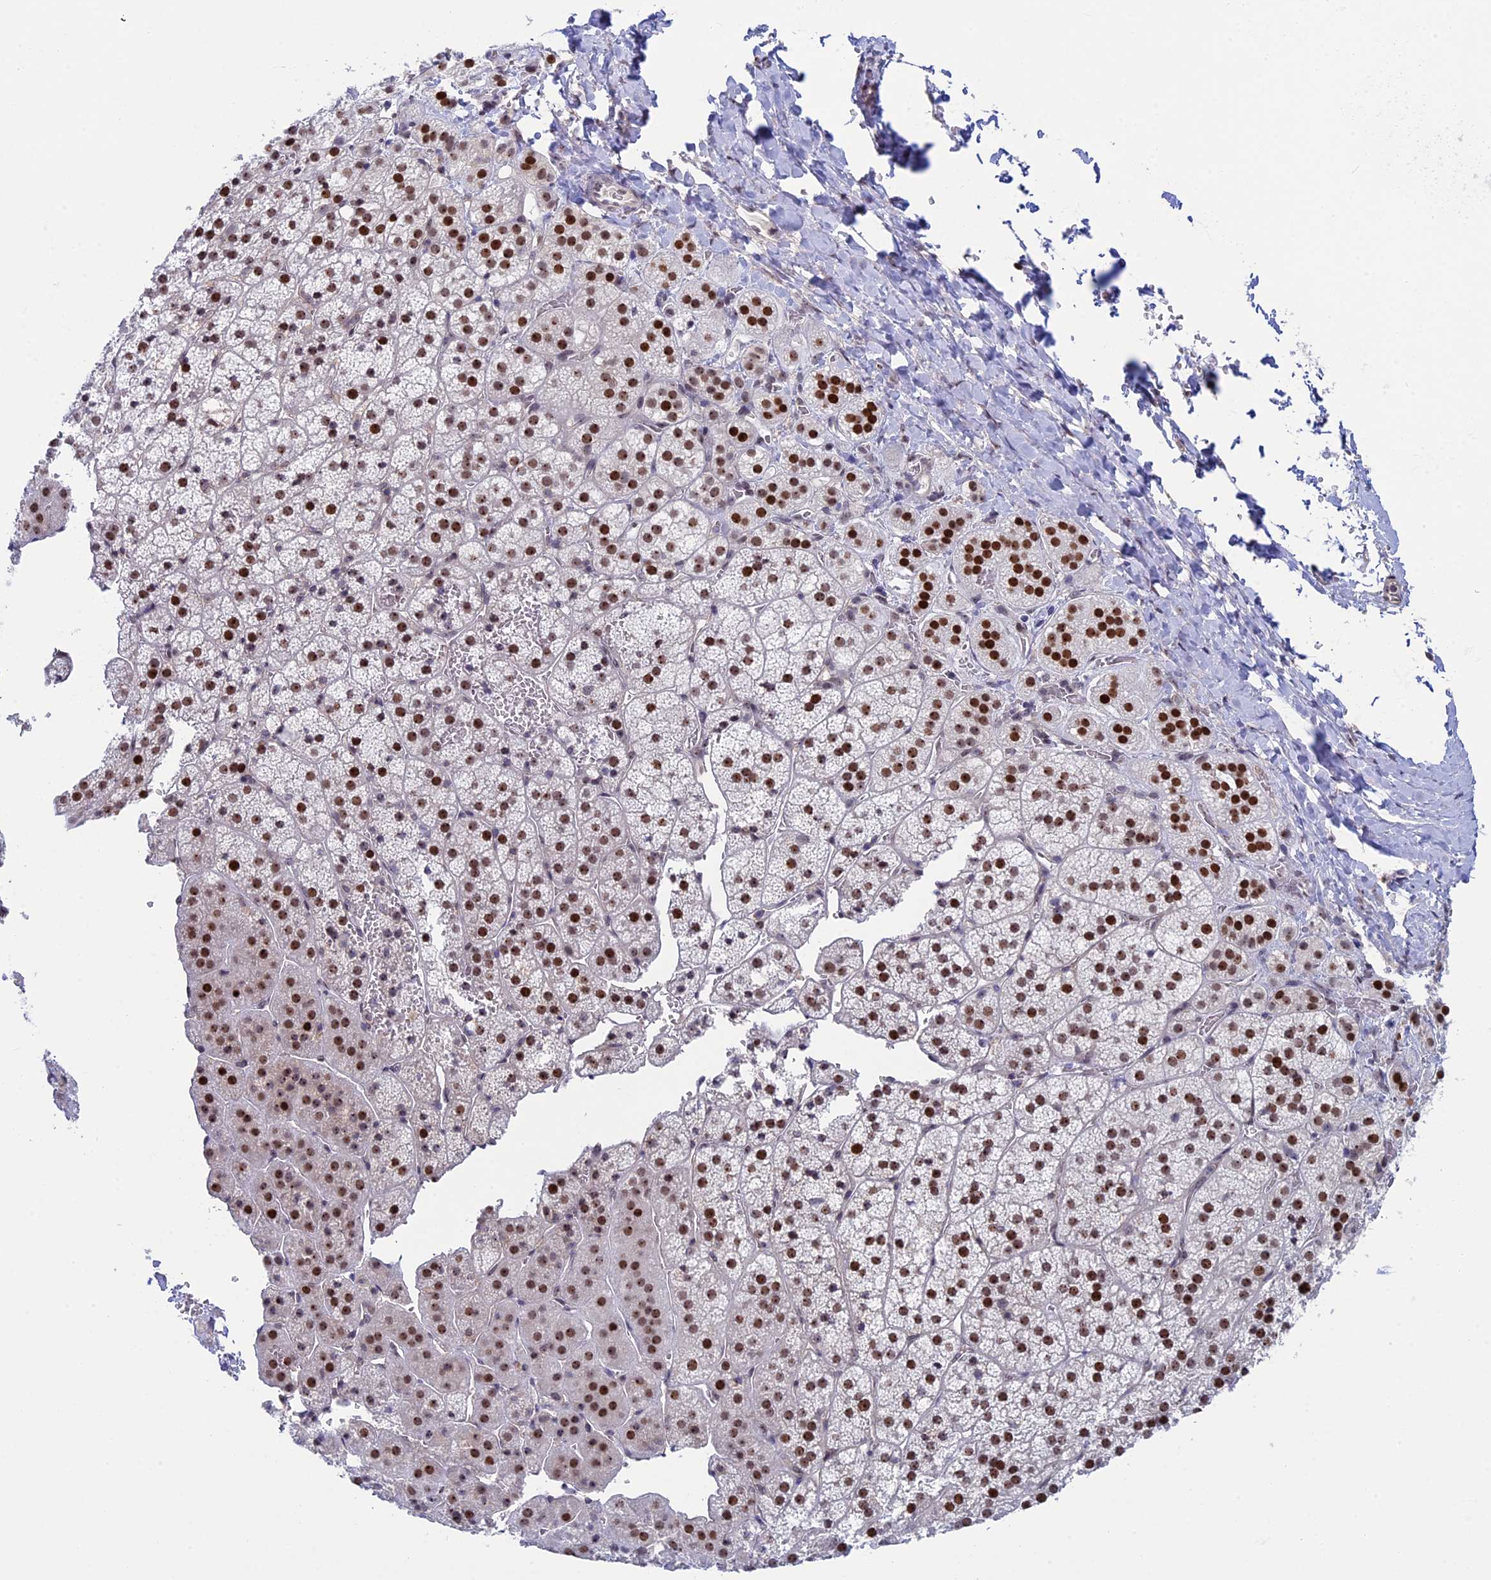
{"staining": {"intensity": "moderate", "quantity": ">75%", "location": "nuclear"}, "tissue": "adrenal gland", "cell_type": "Glandular cells", "image_type": "normal", "snomed": [{"axis": "morphology", "description": "Normal tissue, NOS"}, {"axis": "topography", "description": "Adrenal gland"}], "caption": "This is a histology image of IHC staining of benign adrenal gland, which shows moderate expression in the nuclear of glandular cells.", "gene": "CCDC86", "patient": {"sex": "female", "age": 44}}